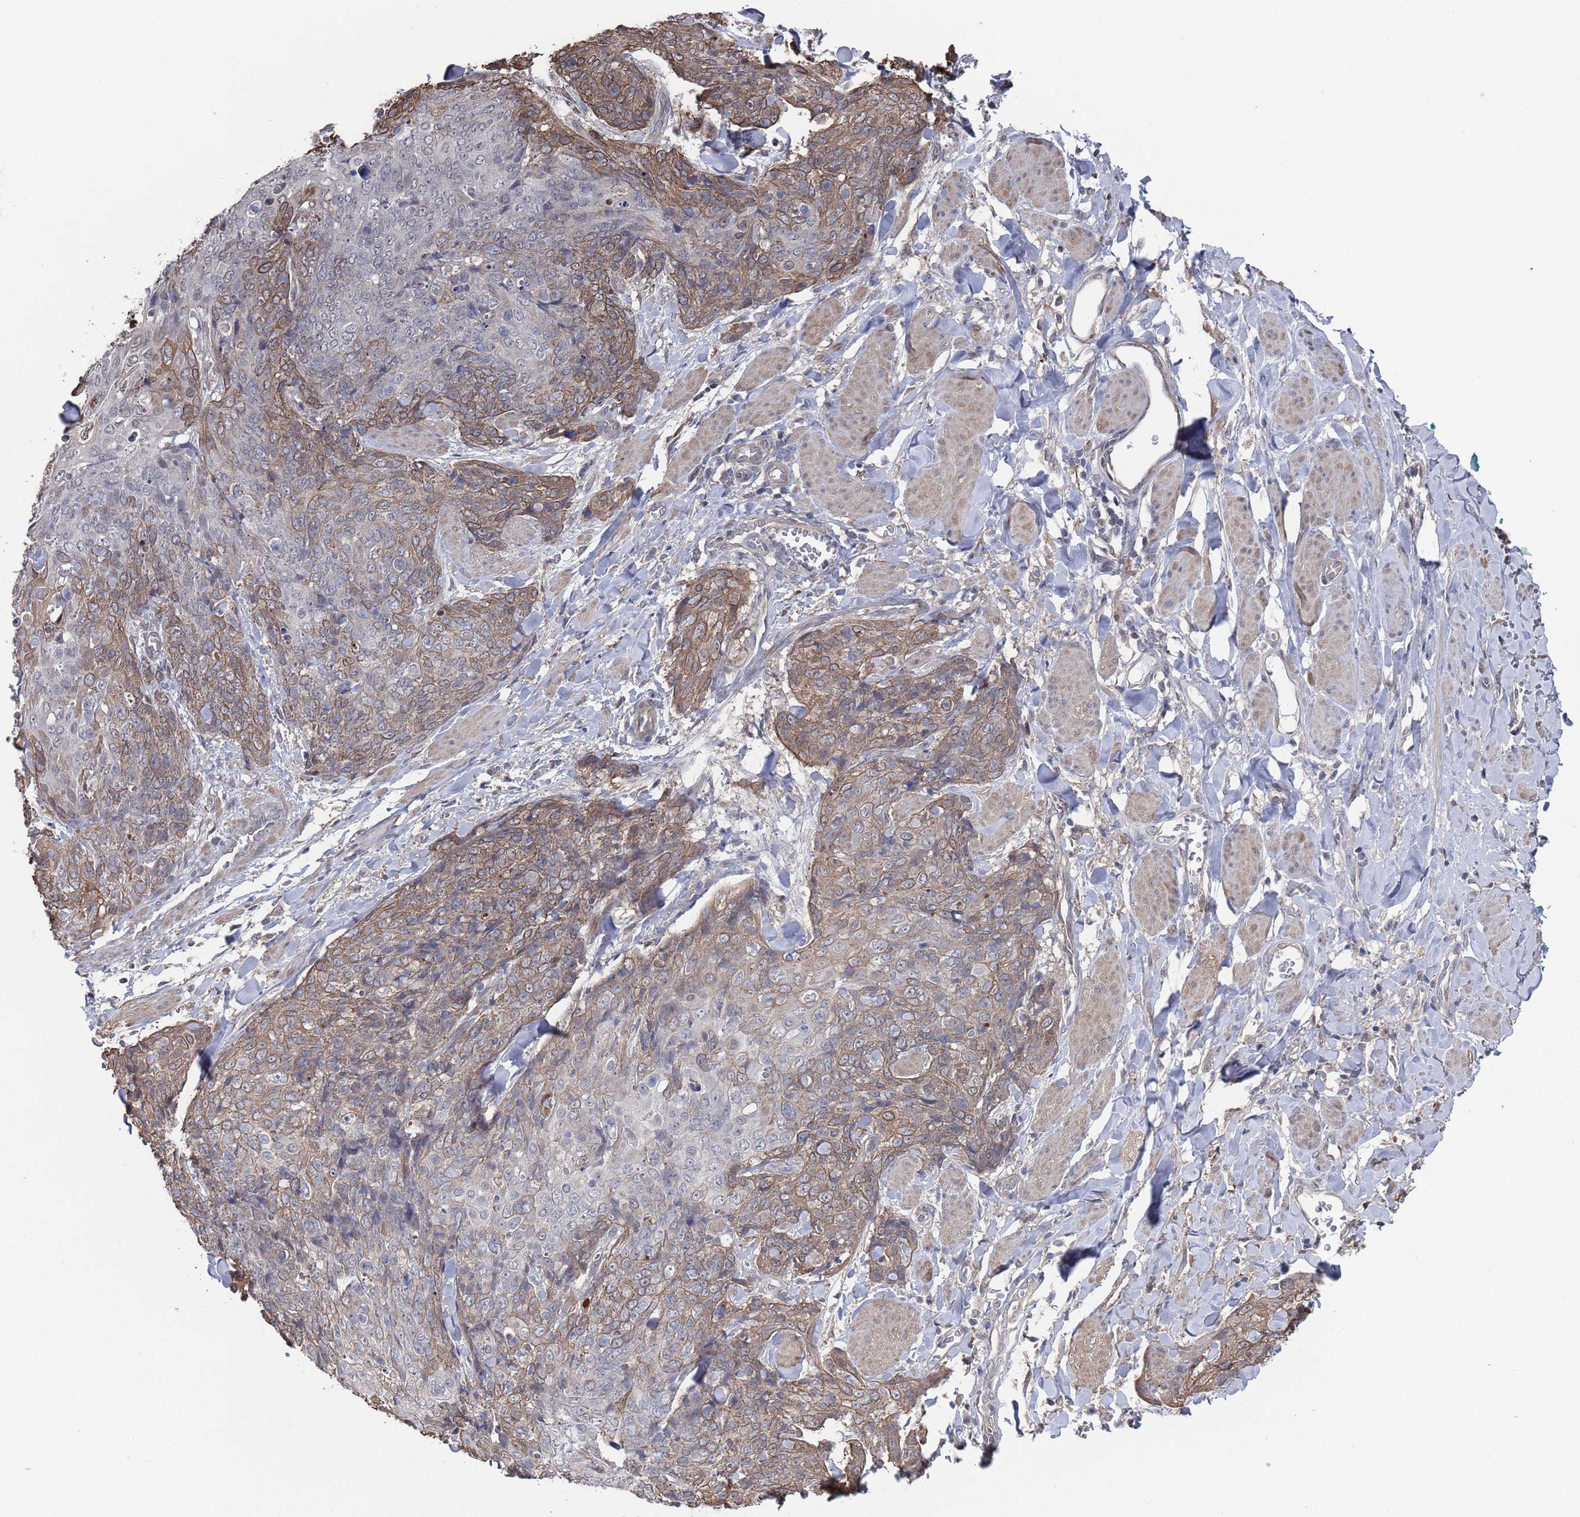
{"staining": {"intensity": "moderate", "quantity": "25%-75%", "location": "cytoplasmic/membranous"}, "tissue": "skin cancer", "cell_type": "Tumor cells", "image_type": "cancer", "snomed": [{"axis": "morphology", "description": "Squamous cell carcinoma, NOS"}, {"axis": "topography", "description": "Skin"}, {"axis": "topography", "description": "Vulva"}], "caption": "Protein expression by immunohistochemistry (IHC) shows moderate cytoplasmic/membranous positivity in approximately 25%-75% of tumor cells in squamous cell carcinoma (skin).", "gene": "DGKD", "patient": {"sex": "female", "age": 85}}